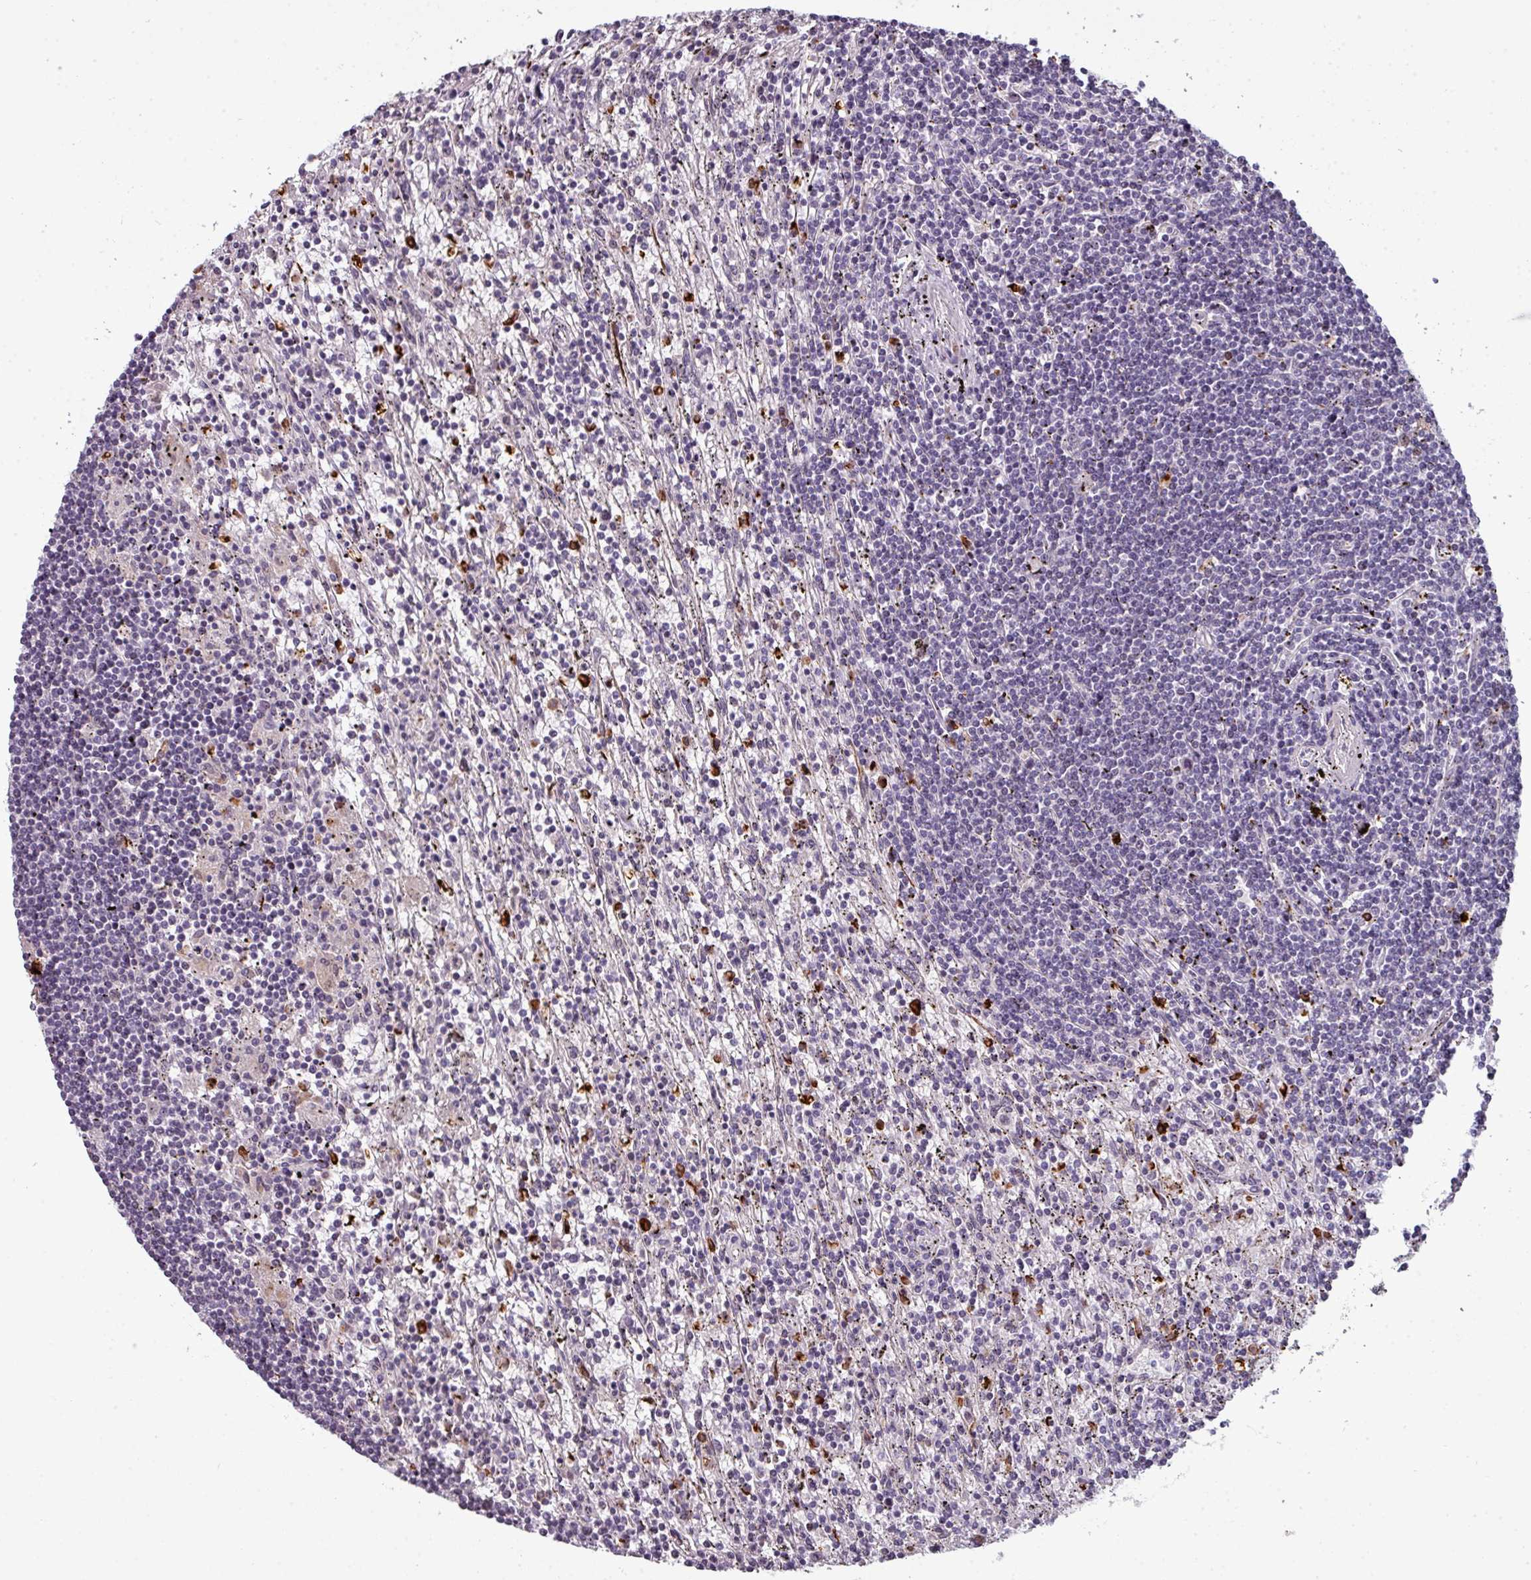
{"staining": {"intensity": "negative", "quantity": "none", "location": "none"}, "tissue": "lymphoma", "cell_type": "Tumor cells", "image_type": "cancer", "snomed": [{"axis": "morphology", "description": "Malignant lymphoma, non-Hodgkin's type, Low grade"}, {"axis": "topography", "description": "Spleen"}], "caption": "An immunohistochemistry photomicrograph of malignant lymphoma, non-Hodgkin's type (low-grade) is shown. There is no staining in tumor cells of malignant lymphoma, non-Hodgkin's type (low-grade).", "gene": "TMEFF1", "patient": {"sex": "male", "age": 76}}